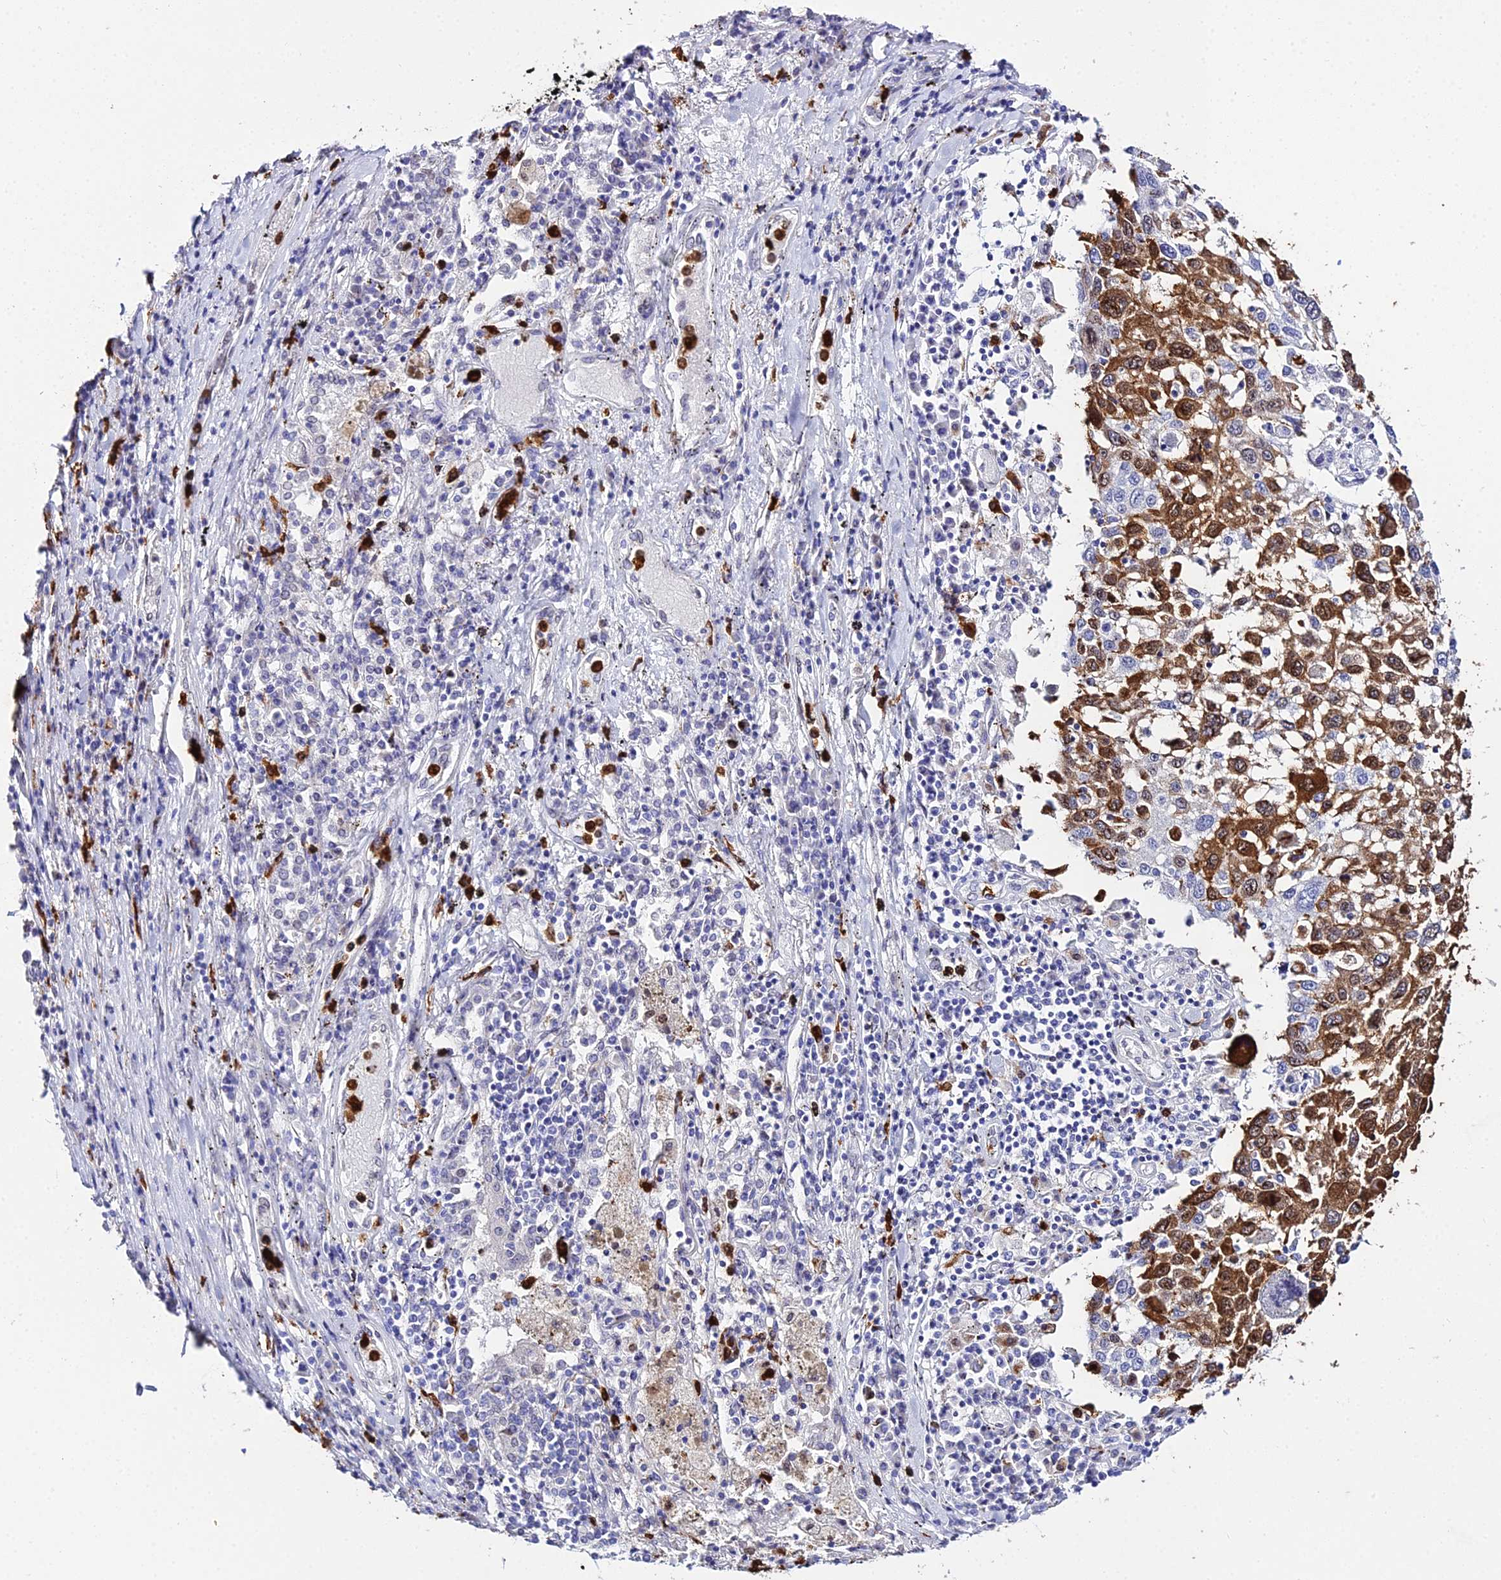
{"staining": {"intensity": "moderate", "quantity": ">75%", "location": "cytoplasmic/membranous,nuclear"}, "tissue": "lung cancer", "cell_type": "Tumor cells", "image_type": "cancer", "snomed": [{"axis": "morphology", "description": "Squamous cell carcinoma, NOS"}, {"axis": "topography", "description": "Lung"}], "caption": "This is an image of immunohistochemistry (IHC) staining of squamous cell carcinoma (lung), which shows moderate staining in the cytoplasmic/membranous and nuclear of tumor cells.", "gene": "MCM10", "patient": {"sex": "male", "age": 65}}